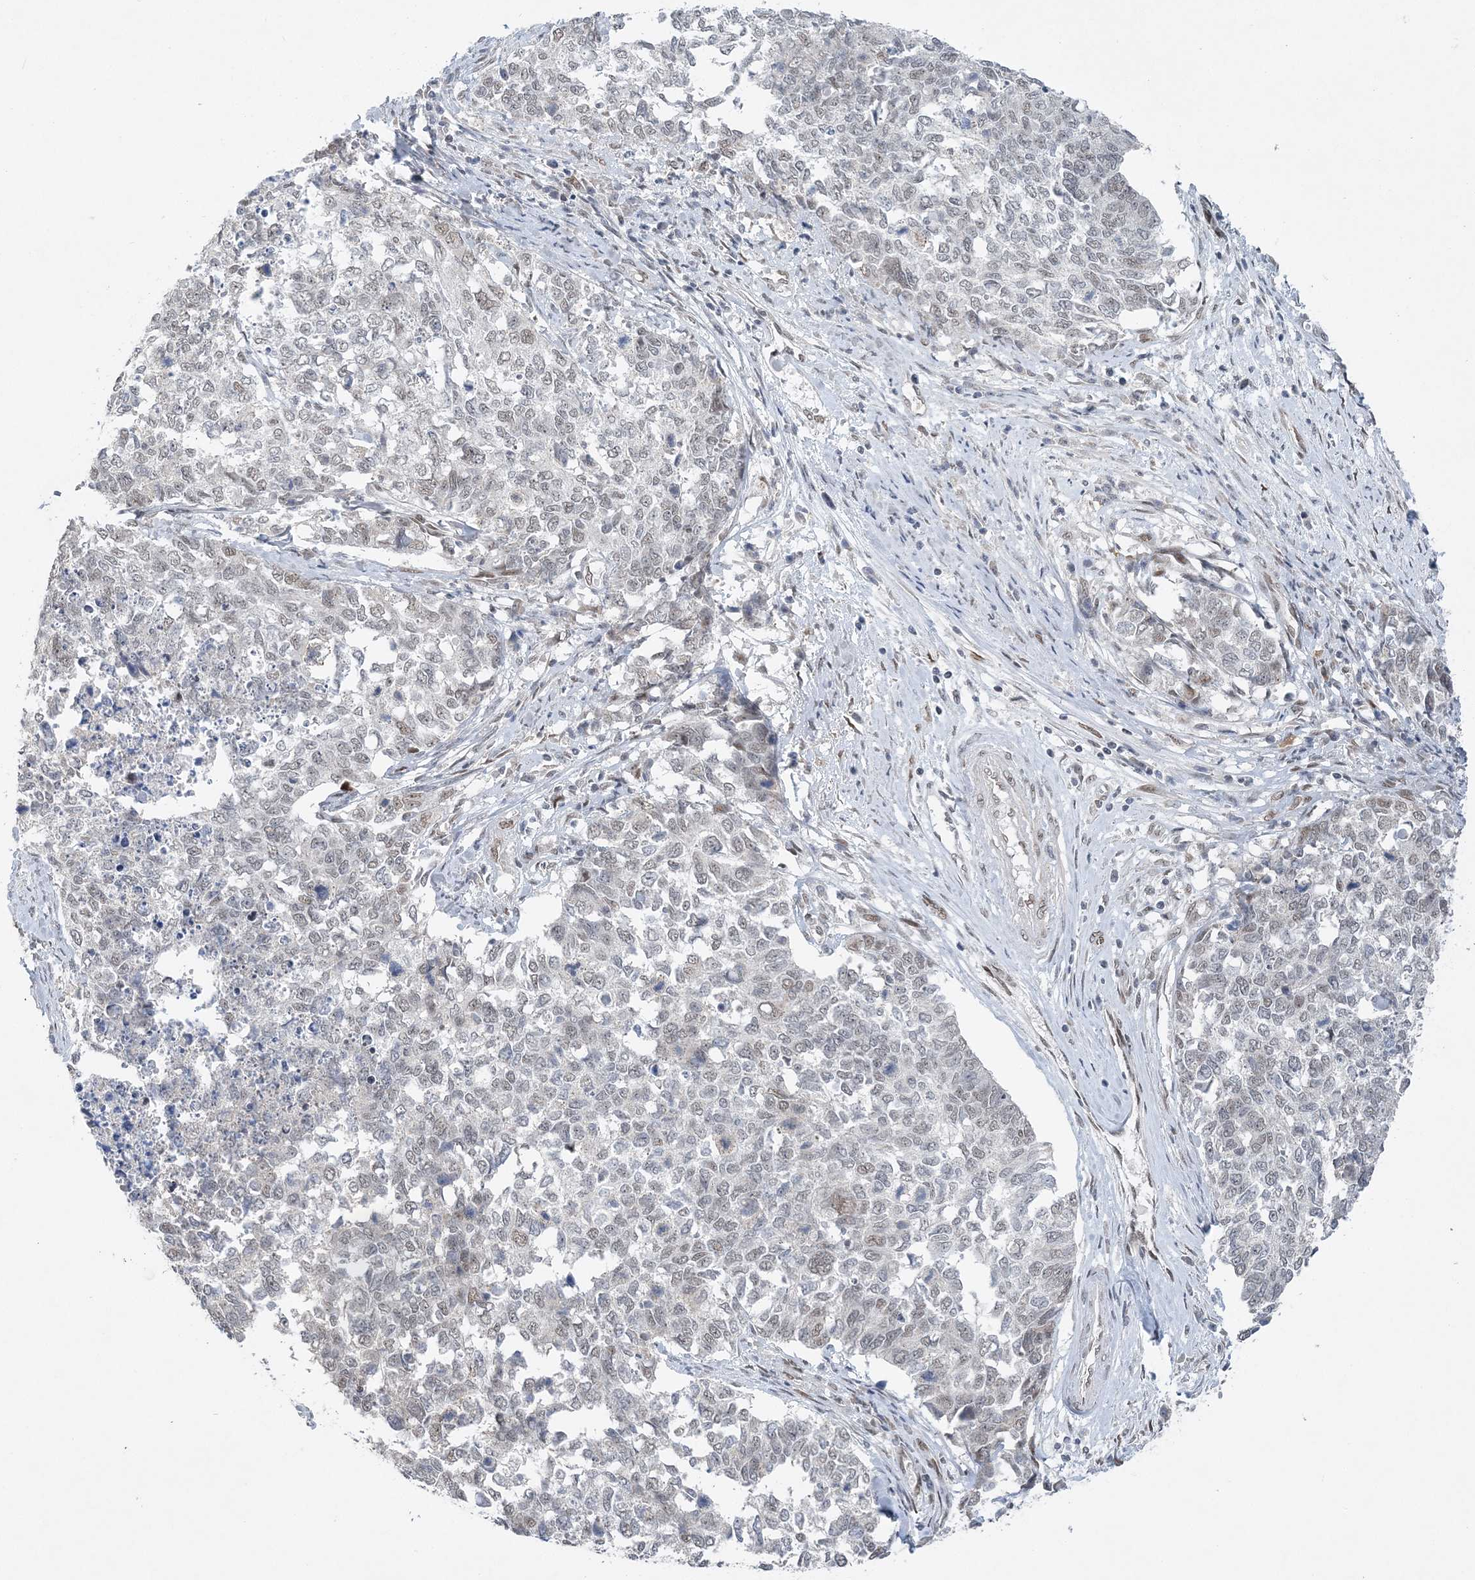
{"staining": {"intensity": "negative", "quantity": "none", "location": "none"}, "tissue": "cervical cancer", "cell_type": "Tumor cells", "image_type": "cancer", "snomed": [{"axis": "morphology", "description": "Squamous cell carcinoma, NOS"}, {"axis": "topography", "description": "Cervix"}], "caption": "DAB (3,3'-diaminobenzidine) immunohistochemical staining of human cervical cancer (squamous cell carcinoma) demonstrates no significant expression in tumor cells.", "gene": "WAC", "patient": {"sex": "female", "age": 63}}